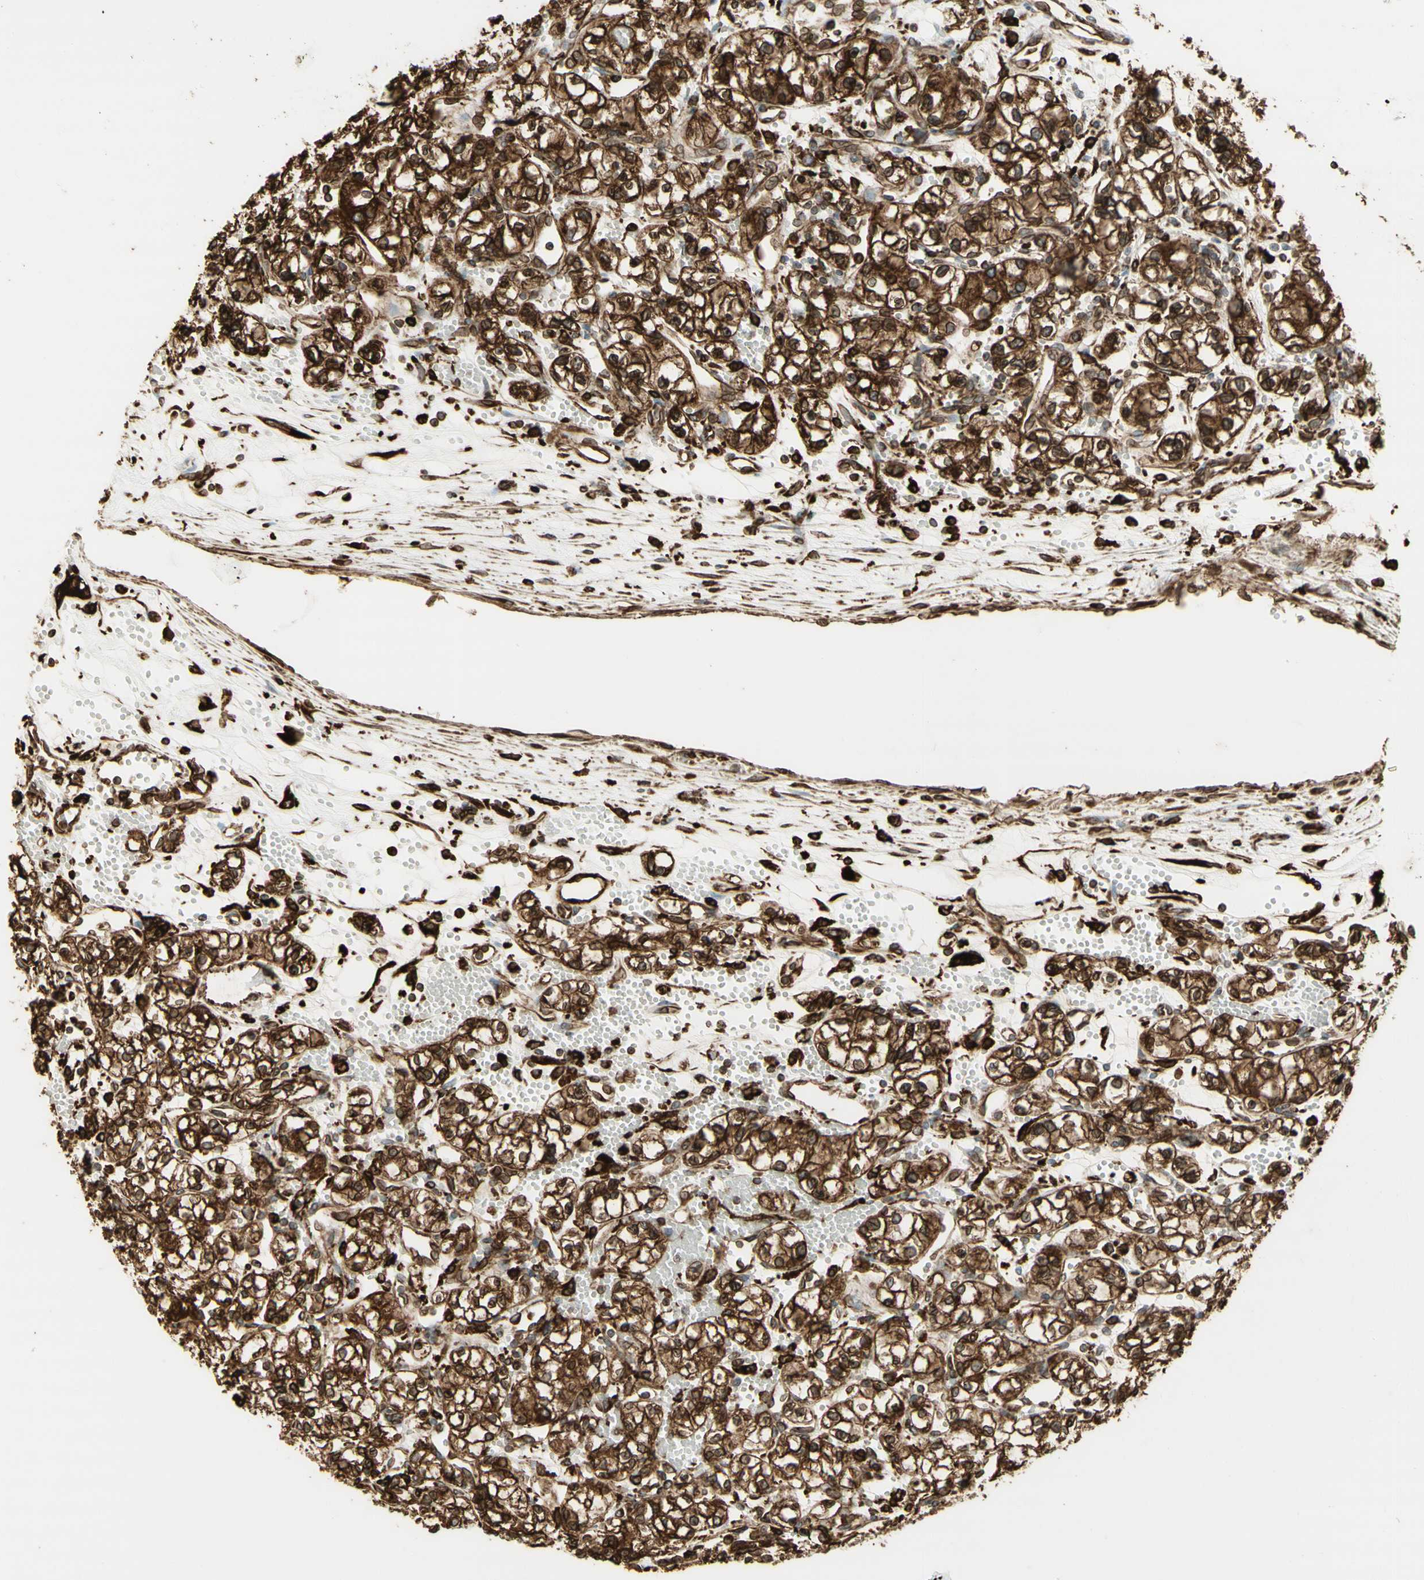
{"staining": {"intensity": "strong", "quantity": ">75%", "location": "cytoplasmic/membranous"}, "tissue": "renal cancer", "cell_type": "Tumor cells", "image_type": "cancer", "snomed": [{"axis": "morphology", "description": "Normal tissue, NOS"}, {"axis": "morphology", "description": "Adenocarcinoma, NOS"}, {"axis": "topography", "description": "Kidney"}], "caption": "An image showing strong cytoplasmic/membranous positivity in about >75% of tumor cells in renal adenocarcinoma, as visualized by brown immunohistochemical staining.", "gene": "CANX", "patient": {"sex": "male", "age": 59}}